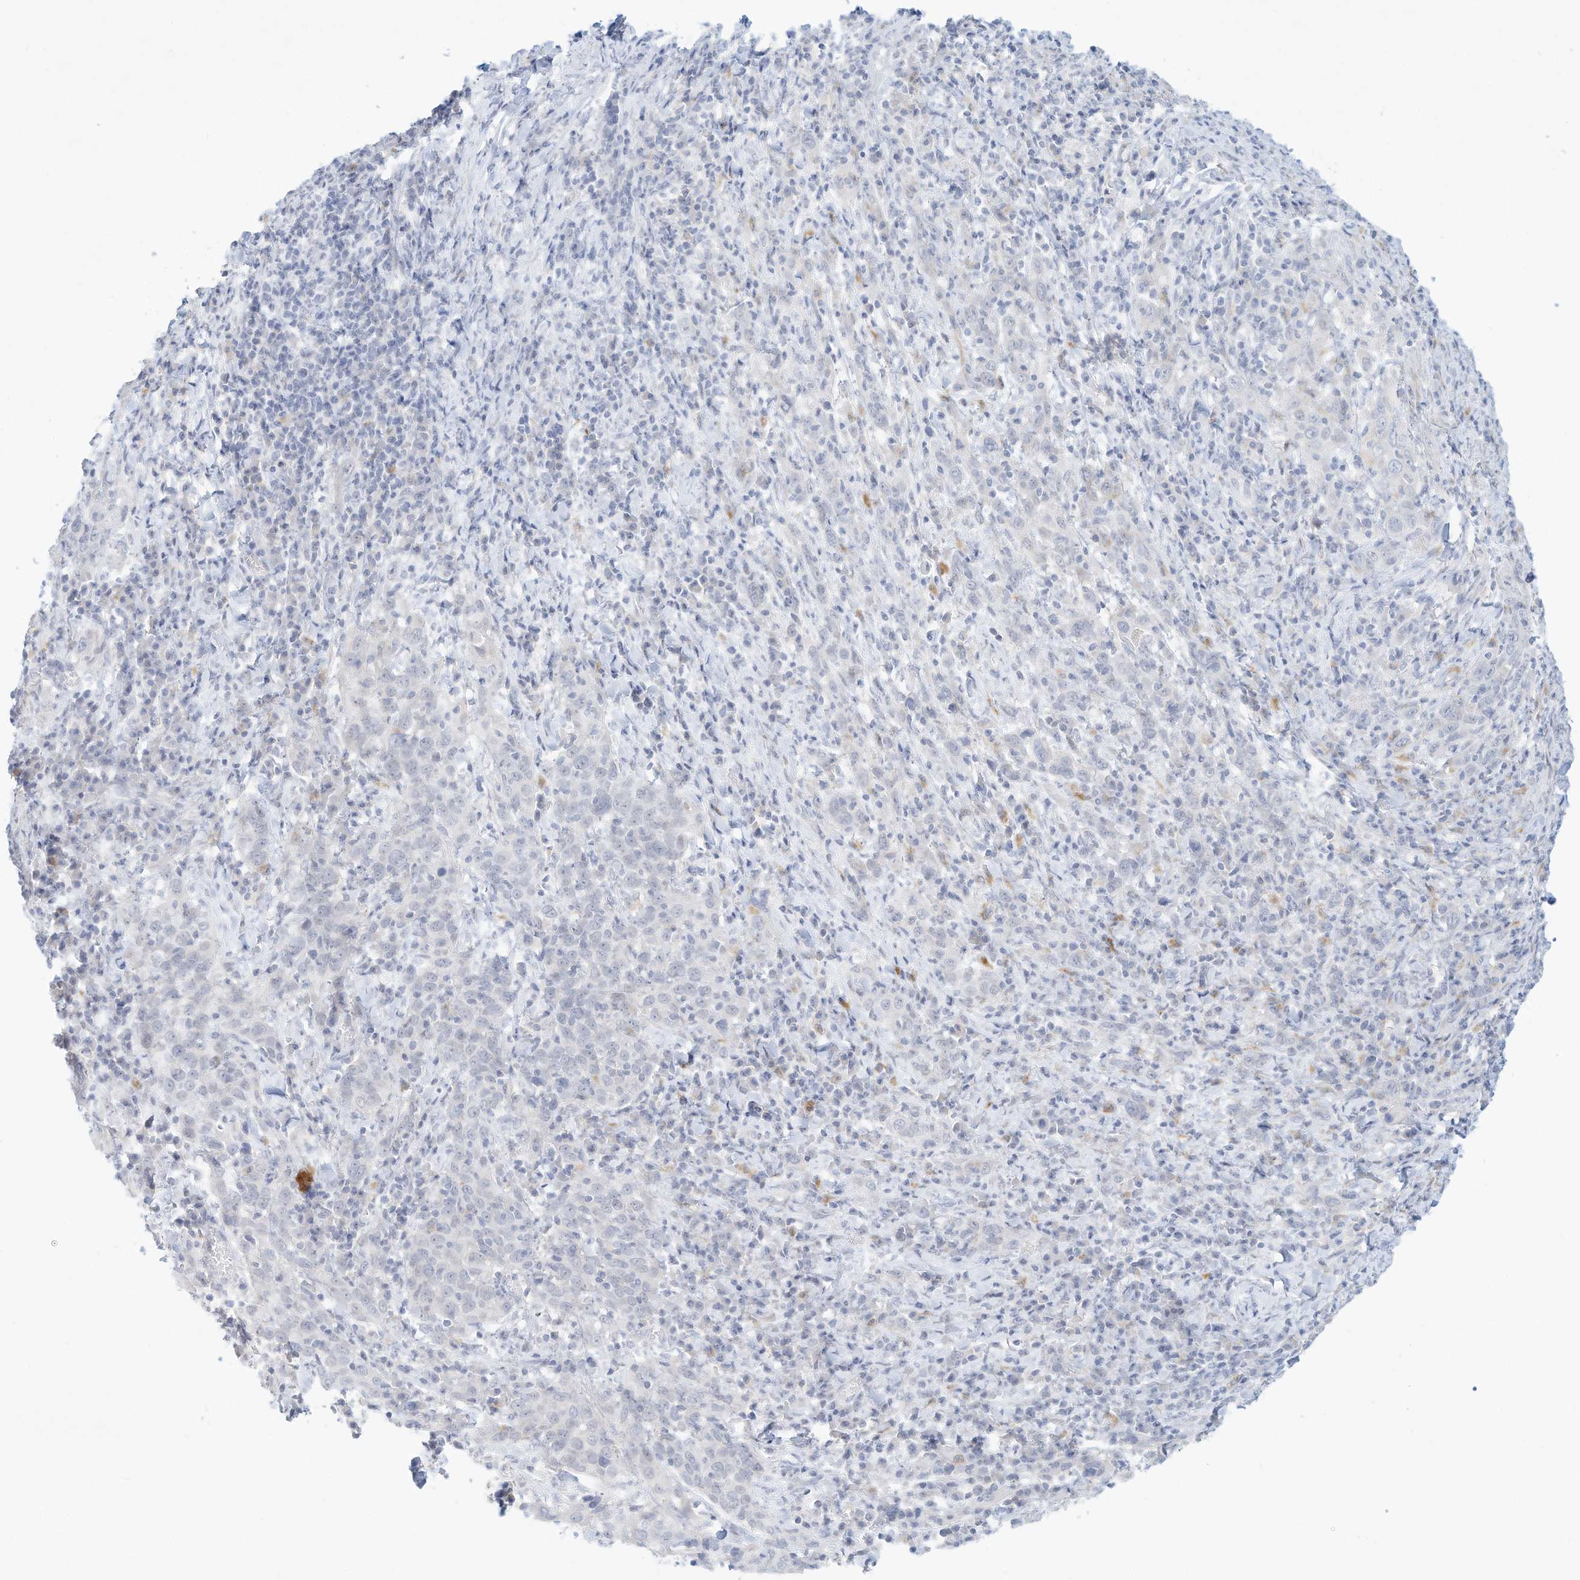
{"staining": {"intensity": "negative", "quantity": "none", "location": "none"}, "tissue": "cervical cancer", "cell_type": "Tumor cells", "image_type": "cancer", "snomed": [{"axis": "morphology", "description": "Squamous cell carcinoma, NOS"}, {"axis": "topography", "description": "Cervix"}], "caption": "Tumor cells are negative for brown protein staining in cervical squamous cell carcinoma.", "gene": "PAK6", "patient": {"sex": "female", "age": 46}}